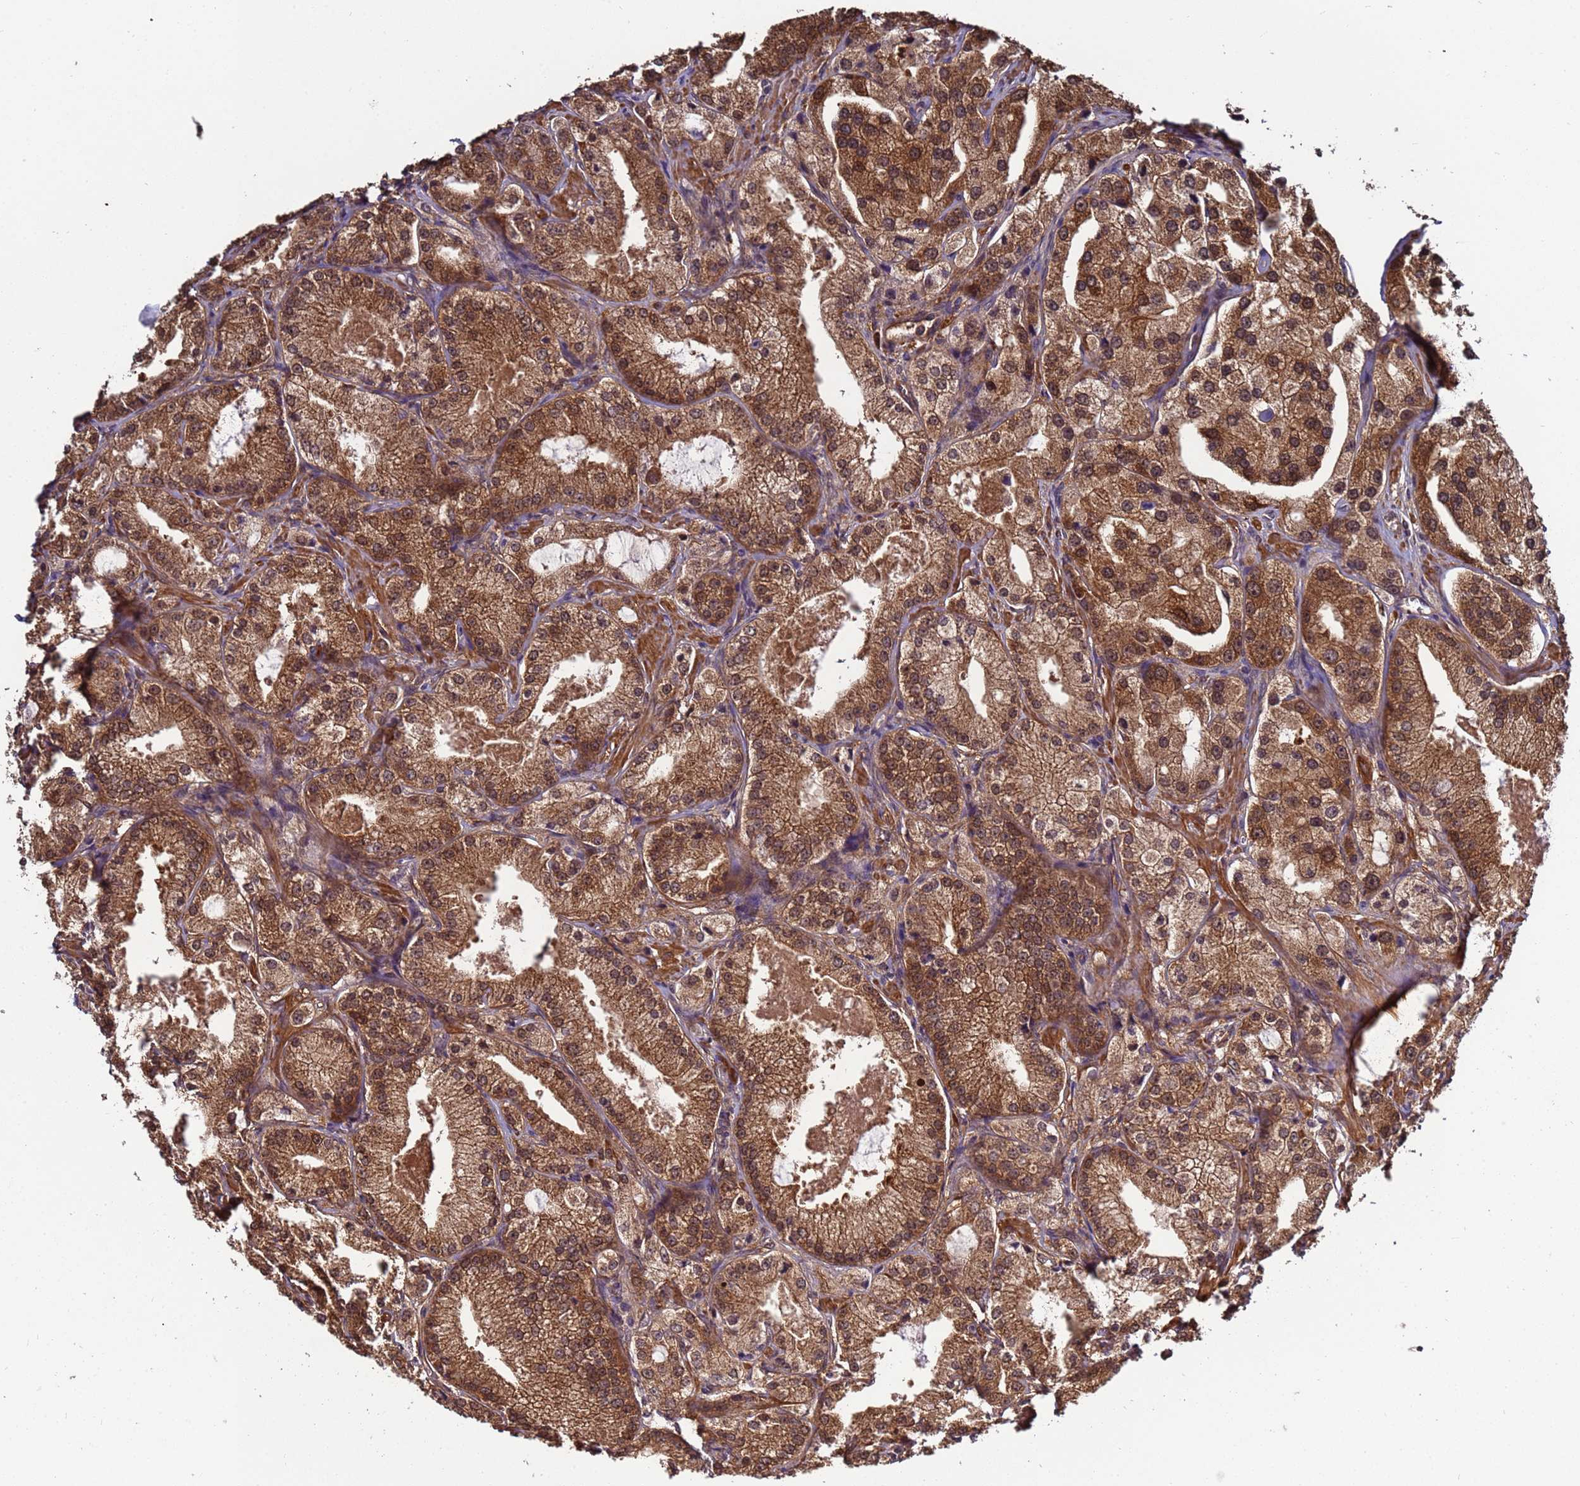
{"staining": {"intensity": "moderate", "quantity": ">75%", "location": "cytoplasmic/membranous"}, "tissue": "prostate cancer", "cell_type": "Tumor cells", "image_type": "cancer", "snomed": [{"axis": "morphology", "description": "Adenocarcinoma, Low grade"}, {"axis": "topography", "description": "Prostate"}], "caption": "Prostate cancer (adenocarcinoma (low-grade)) was stained to show a protein in brown. There is medium levels of moderate cytoplasmic/membranous positivity in approximately >75% of tumor cells.", "gene": "NAXE", "patient": {"sex": "male", "age": 69}}